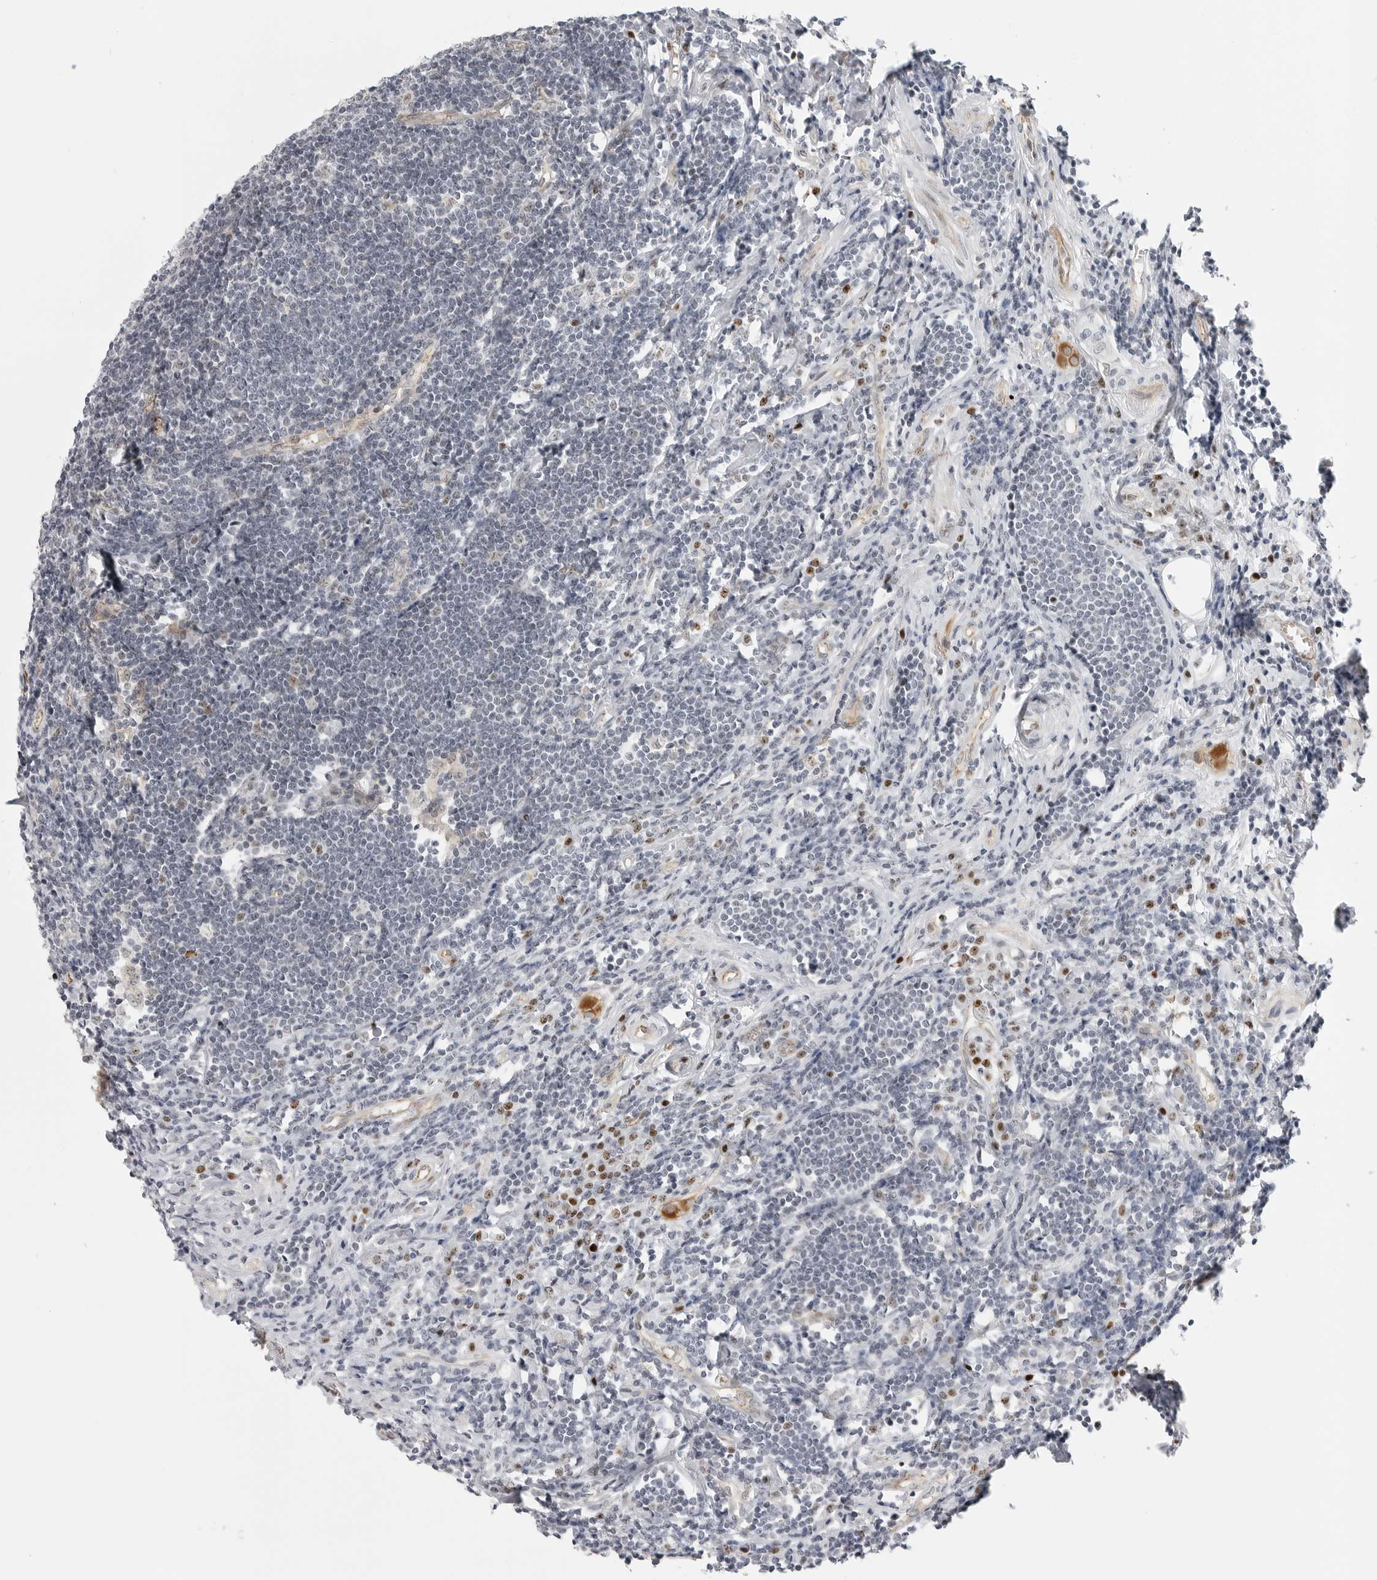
{"staining": {"intensity": "strong", "quantity": ">75%", "location": "cytoplasmic/membranous"}, "tissue": "appendix", "cell_type": "Glandular cells", "image_type": "normal", "snomed": [{"axis": "morphology", "description": "Normal tissue, NOS"}, {"axis": "topography", "description": "Appendix"}], "caption": "Immunohistochemical staining of benign appendix demonstrates strong cytoplasmic/membranous protein staining in approximately >75% of glandular cells.", "gene": "CEP295NL", "patient": {"sex": "female", "age": 54}}